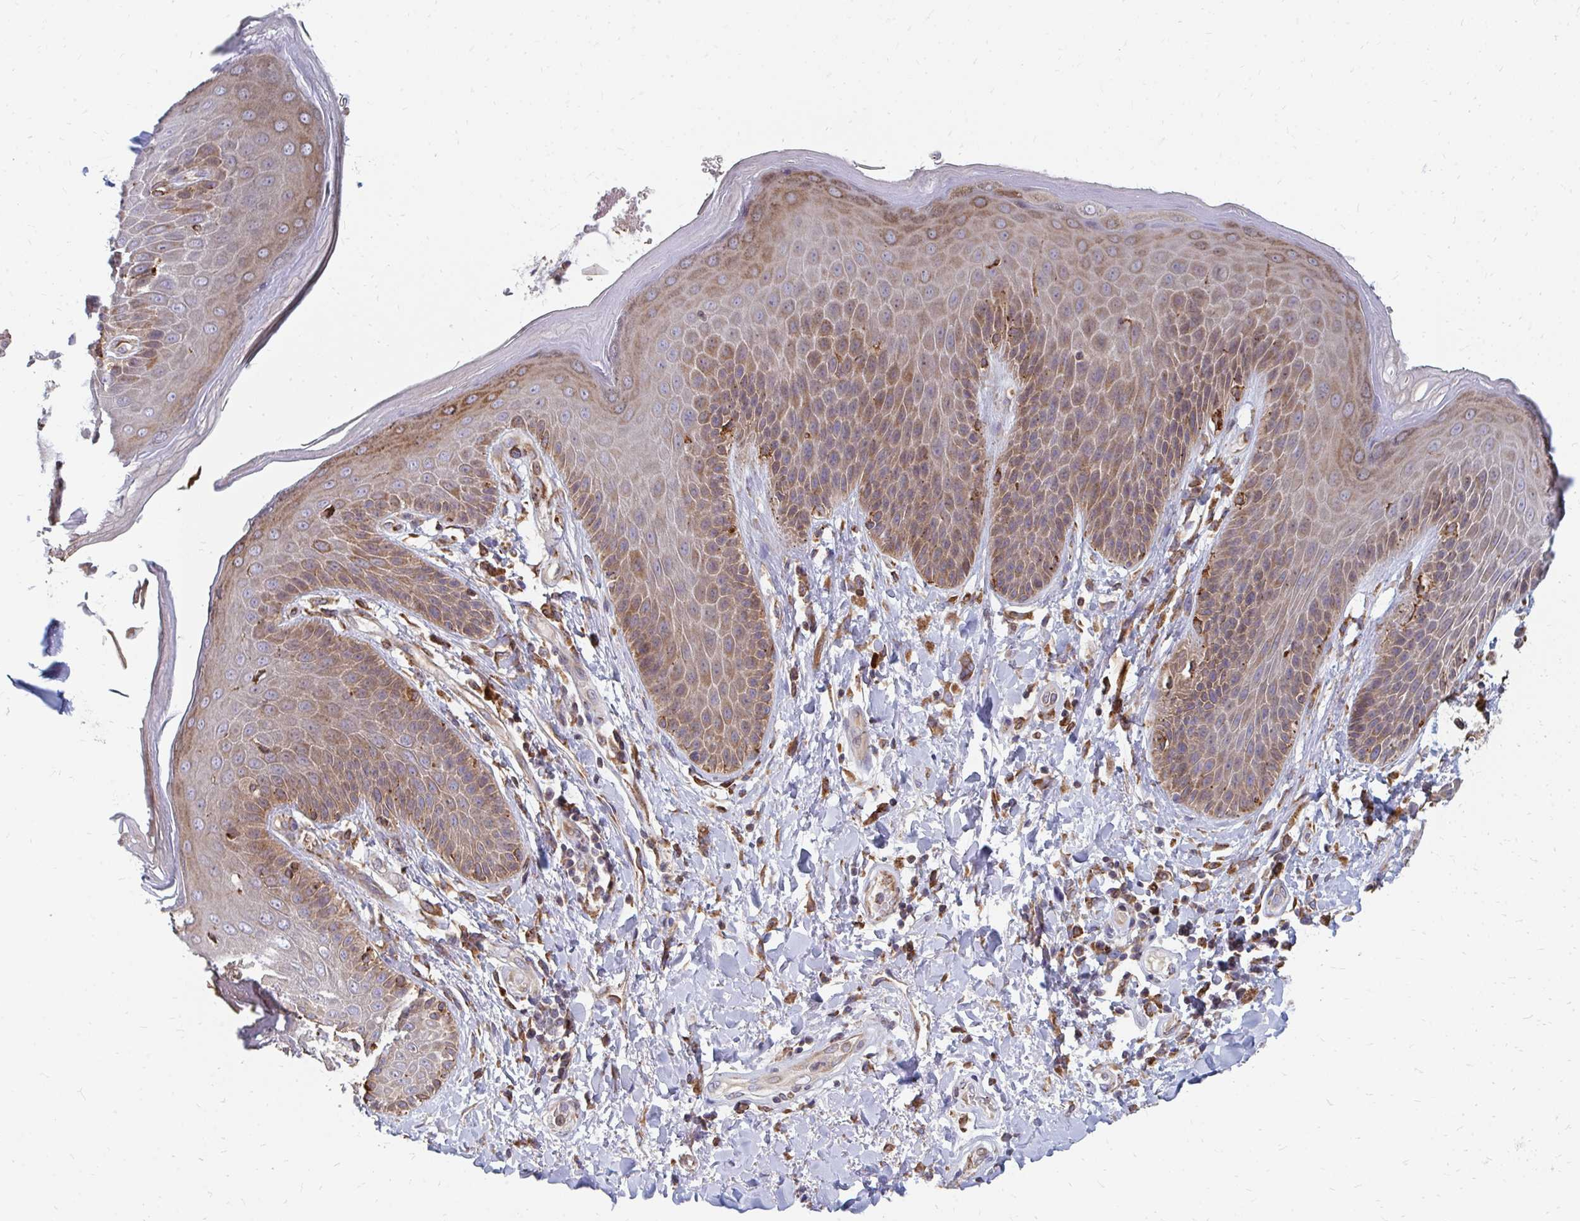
{"staining": {"intensity": "moderate", "quantity": "25%-75%", "location": "cytoplasmic/membranous"}, "tissue": "skin", "cell_type": "Epidermal cells", "image_type": "normal", "snomed": [{"axis": "morphology", "description": "Normal tissue, NOS"}, {"axis": "topography", "description": "Anal"}, {"axis": "topography", "description": "Peripheral nerve tissue"}], "caption": "A brown stain shows moderate cytoplasmic/membranous expression of a protein in epidermal cells of normal human skin. (DAB (3,3'-diaminobenzidine) = brown stain, brightfield microscopy at high magnification).", "gene": "PPP1R13L", "patient": {"sex": "male", "age": 51}}